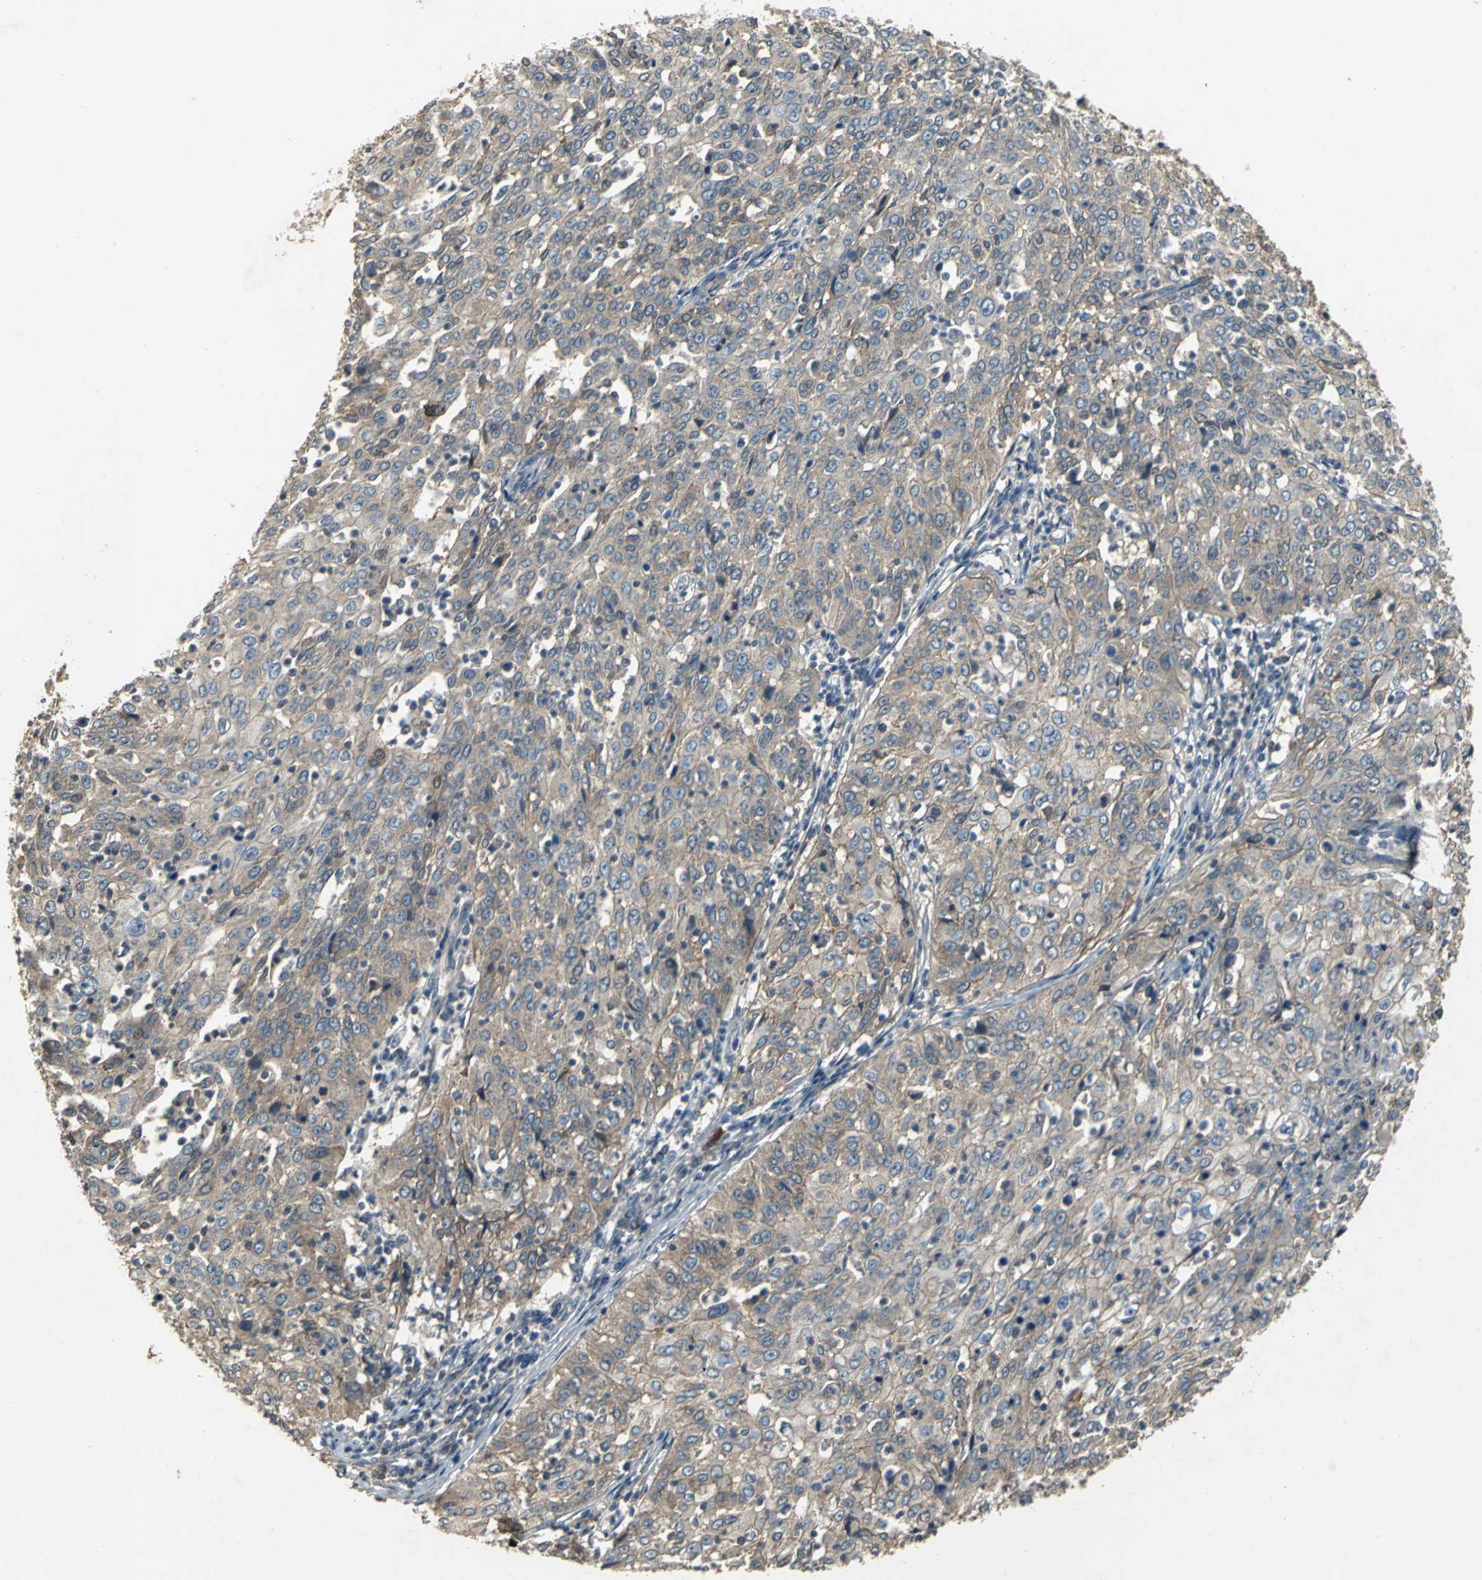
{"staining": {"intensity": "weak", "quantity": ">75%", "location": "cytoplasmic/membranous"}, "tissue": "cervical cancer", "cell_type": "Tumor cells", "image_type": "cancer", "snomed": [{"axis": "morphology", "description": "Squamous cell carcinoma, NOS"}, {"axis": "topography", "description": "Cervix"}], "caption": "Cervical cancer (squamous cell carcinoma) stained with DAB (3,3'-diaminobenzidine) IHC shows low levels of weak cytoplasmic/membranous staining in about >75% of tumor cells.", "gene": "MET", "patient": {"sex": "female", "age": 39}}